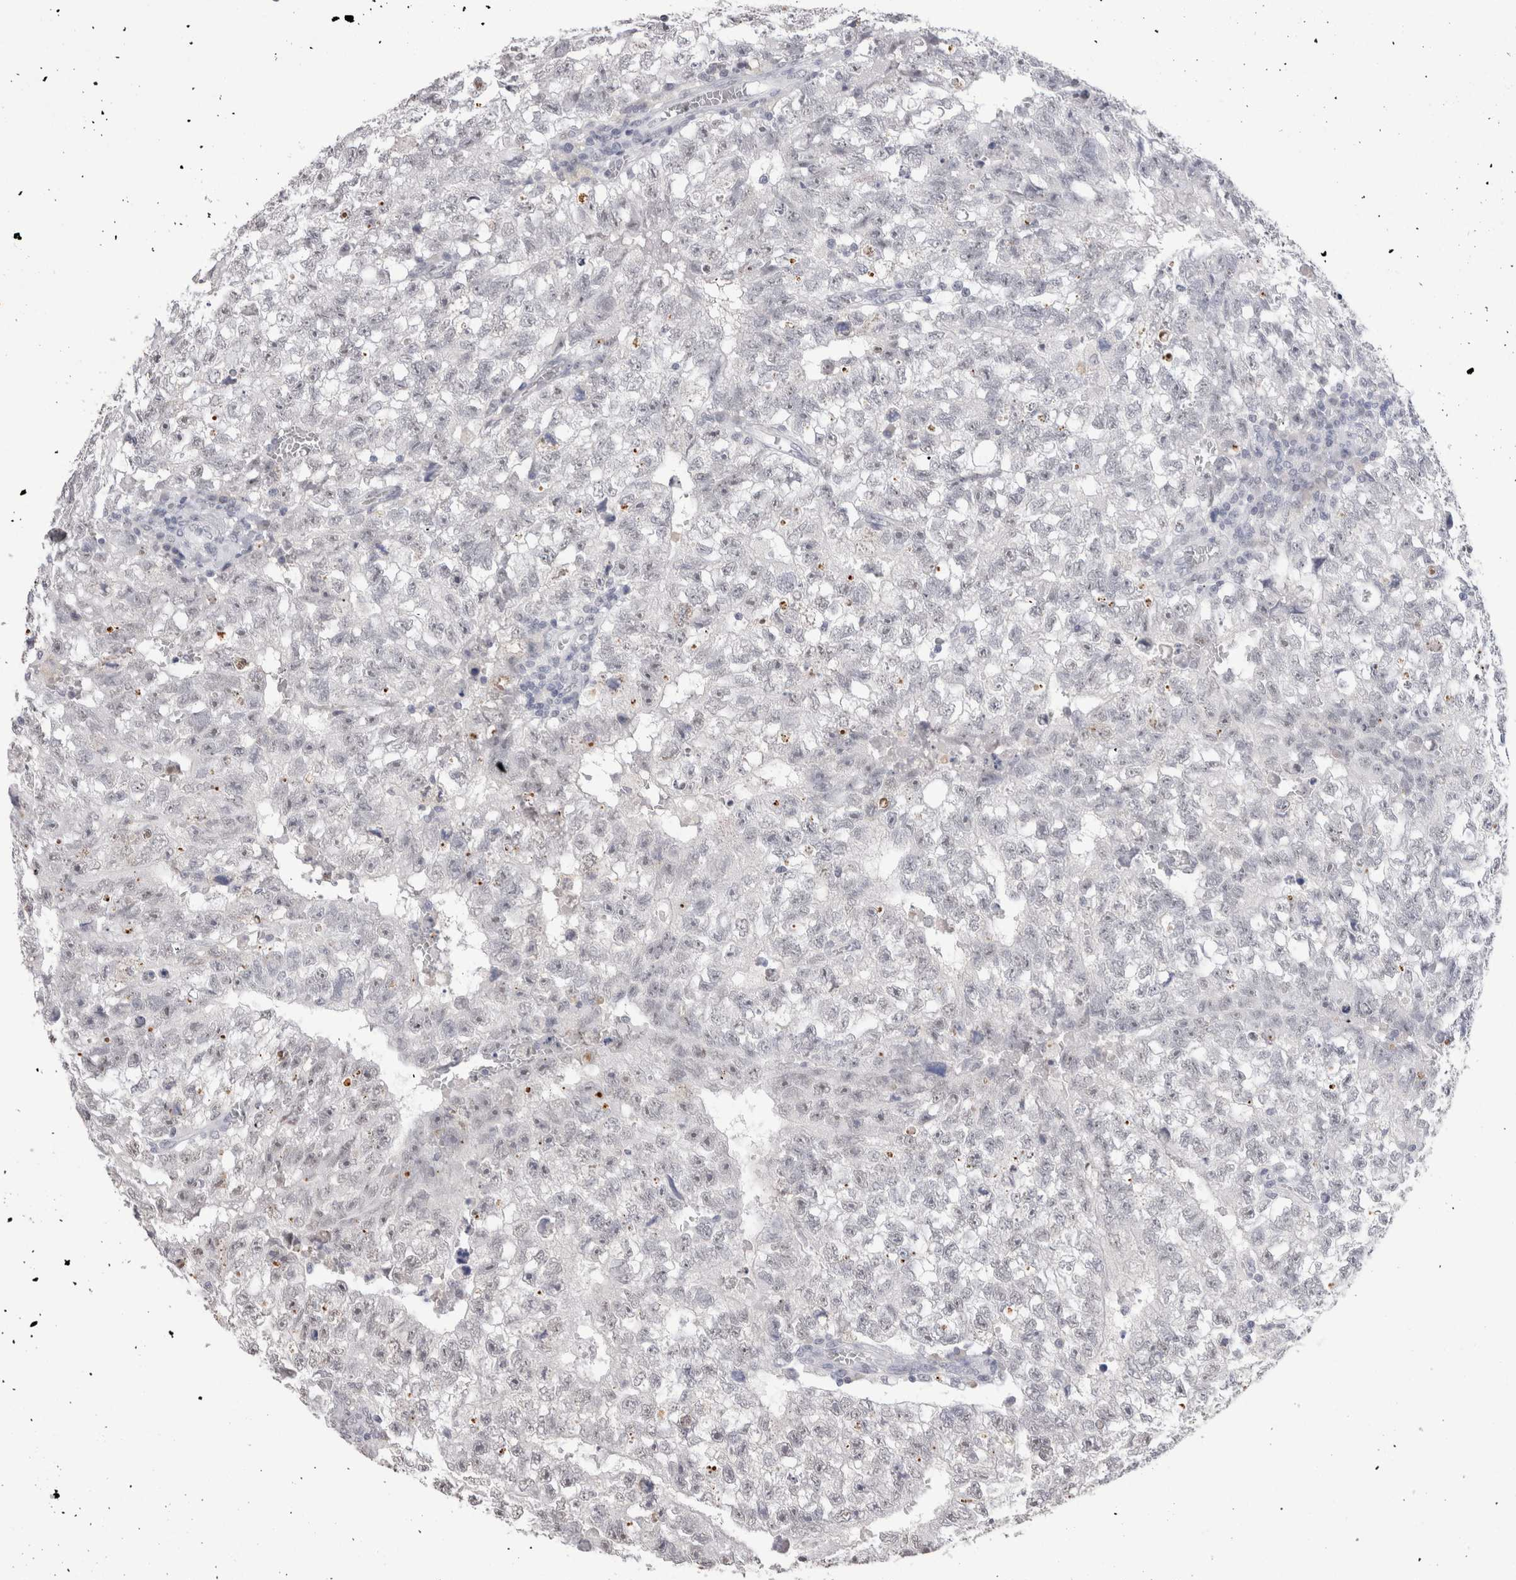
{"staining": {"intensity": "negative", "quantity": "none", "location": "none"}, "tissue": "testis cancer", "cell_type": "Tumor cells", "image_type": "cancer", "snomed": [{"axis": "morphology", "description": "Seminoma, NOS"}, {"axis": "morphology", "description": "Carcinoma, Embryonal, NOS"}, {"axis": "topography", "description": "Testis"}], "caption": "DAB immunohistochemical staining of seminoma (testis) demonstrates no significant staining in tumor cells.", "gene": "CADM3", "patient": {"sex": "male", "age": 38}}